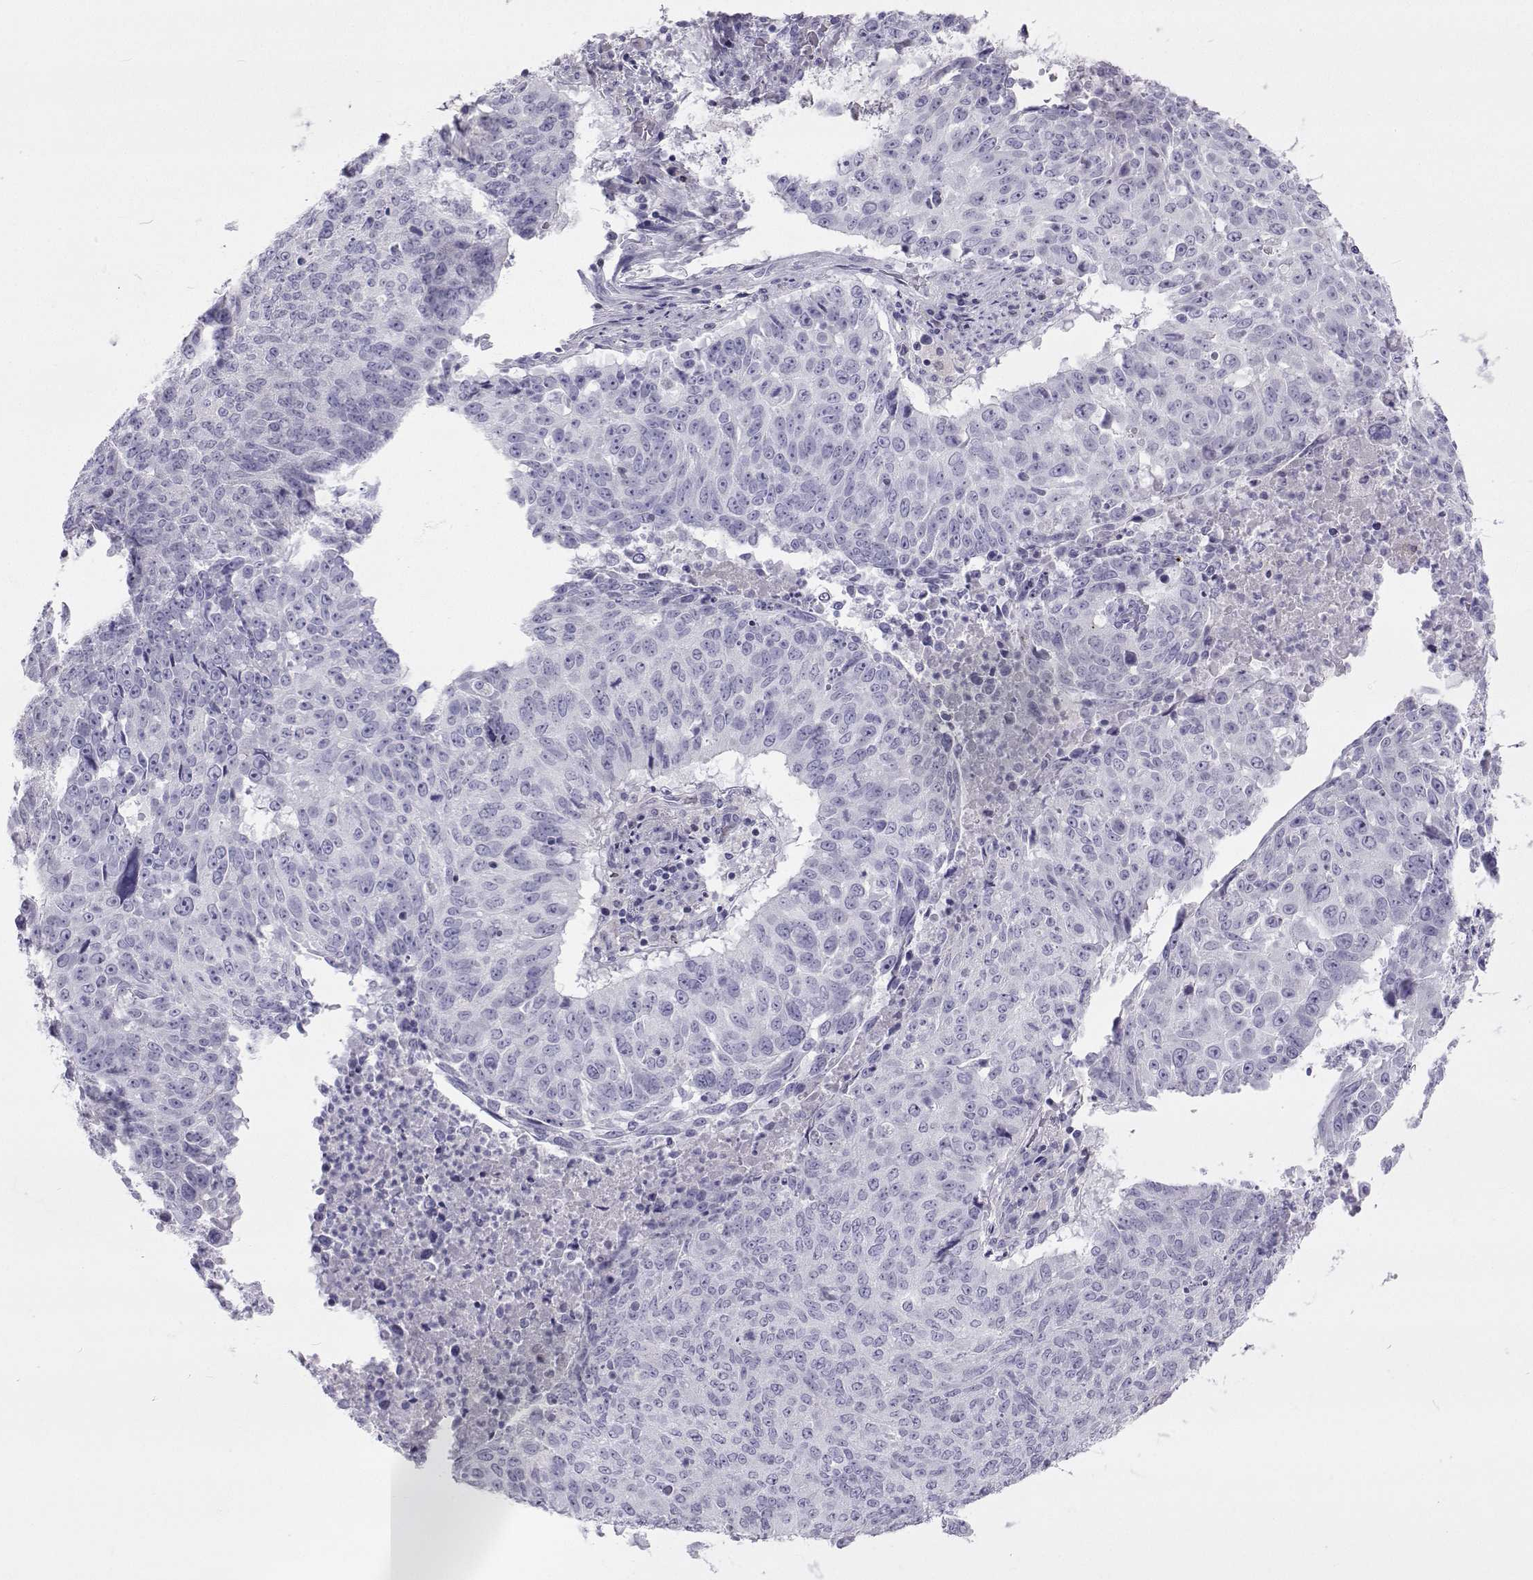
{"staining": {"intensity": "negative", "quantity": "none", "location": "none"}, "tissue": "lung cancer", "cell_type": "Tumor cells", "image_type": "cancer", "snomed": [{"axis": "morphology", "description": "Normal tissue, NOS"}, {"axis": "morphology", "description": "Squamous cell carcinoma, NOS"}, {"axis": "topography", "description": "Bronchus"}, {"axis": "topography", "description": "Lung"}], "caption": "Tumor cells are negative for protein expression in human squamous cell carcinoma (lung).", "gene": "GALM", "patient": {"sex": "male", "age": 64}}